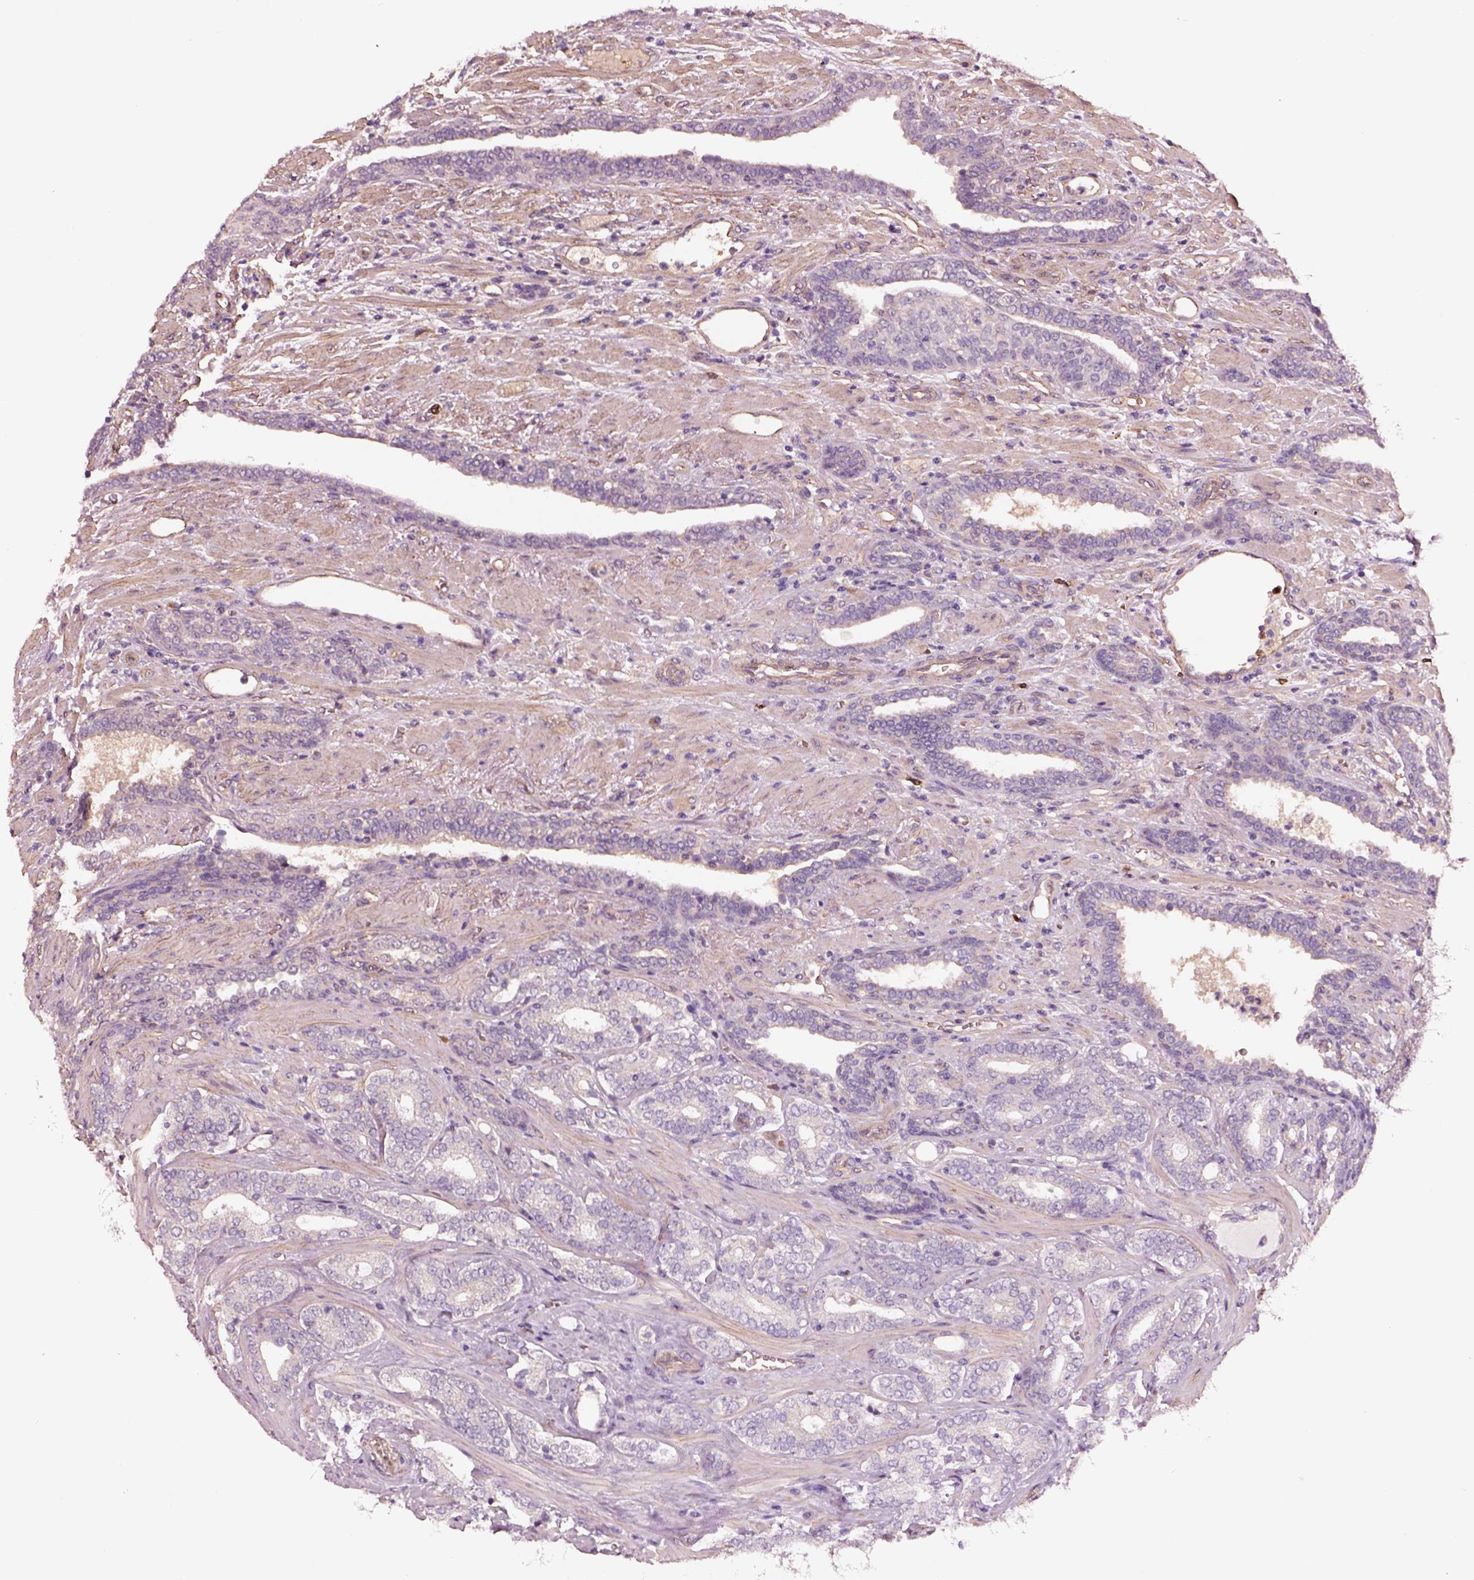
{"staining": {"intensity": "negative", "quantity": "none", "location": "none"}, "tissue": "prostate cancer", "cell_type": "Tumor cells", "image_type": "cancer", "snomed": [{"axis": "morphology", "description": "Adenocarcinoma, Low grade"}, {"axis": "topography", "description": "Prostate"}], "caption": "High power microscopy histopathology image of an immunohistochemistry photomicrograph of prostate cancer (adenocarcinoma (low-grade)), revealing no significant staining in tumor cells.", "gene": "HTR1B", "patient": {"sex": "male", "age": 61}}